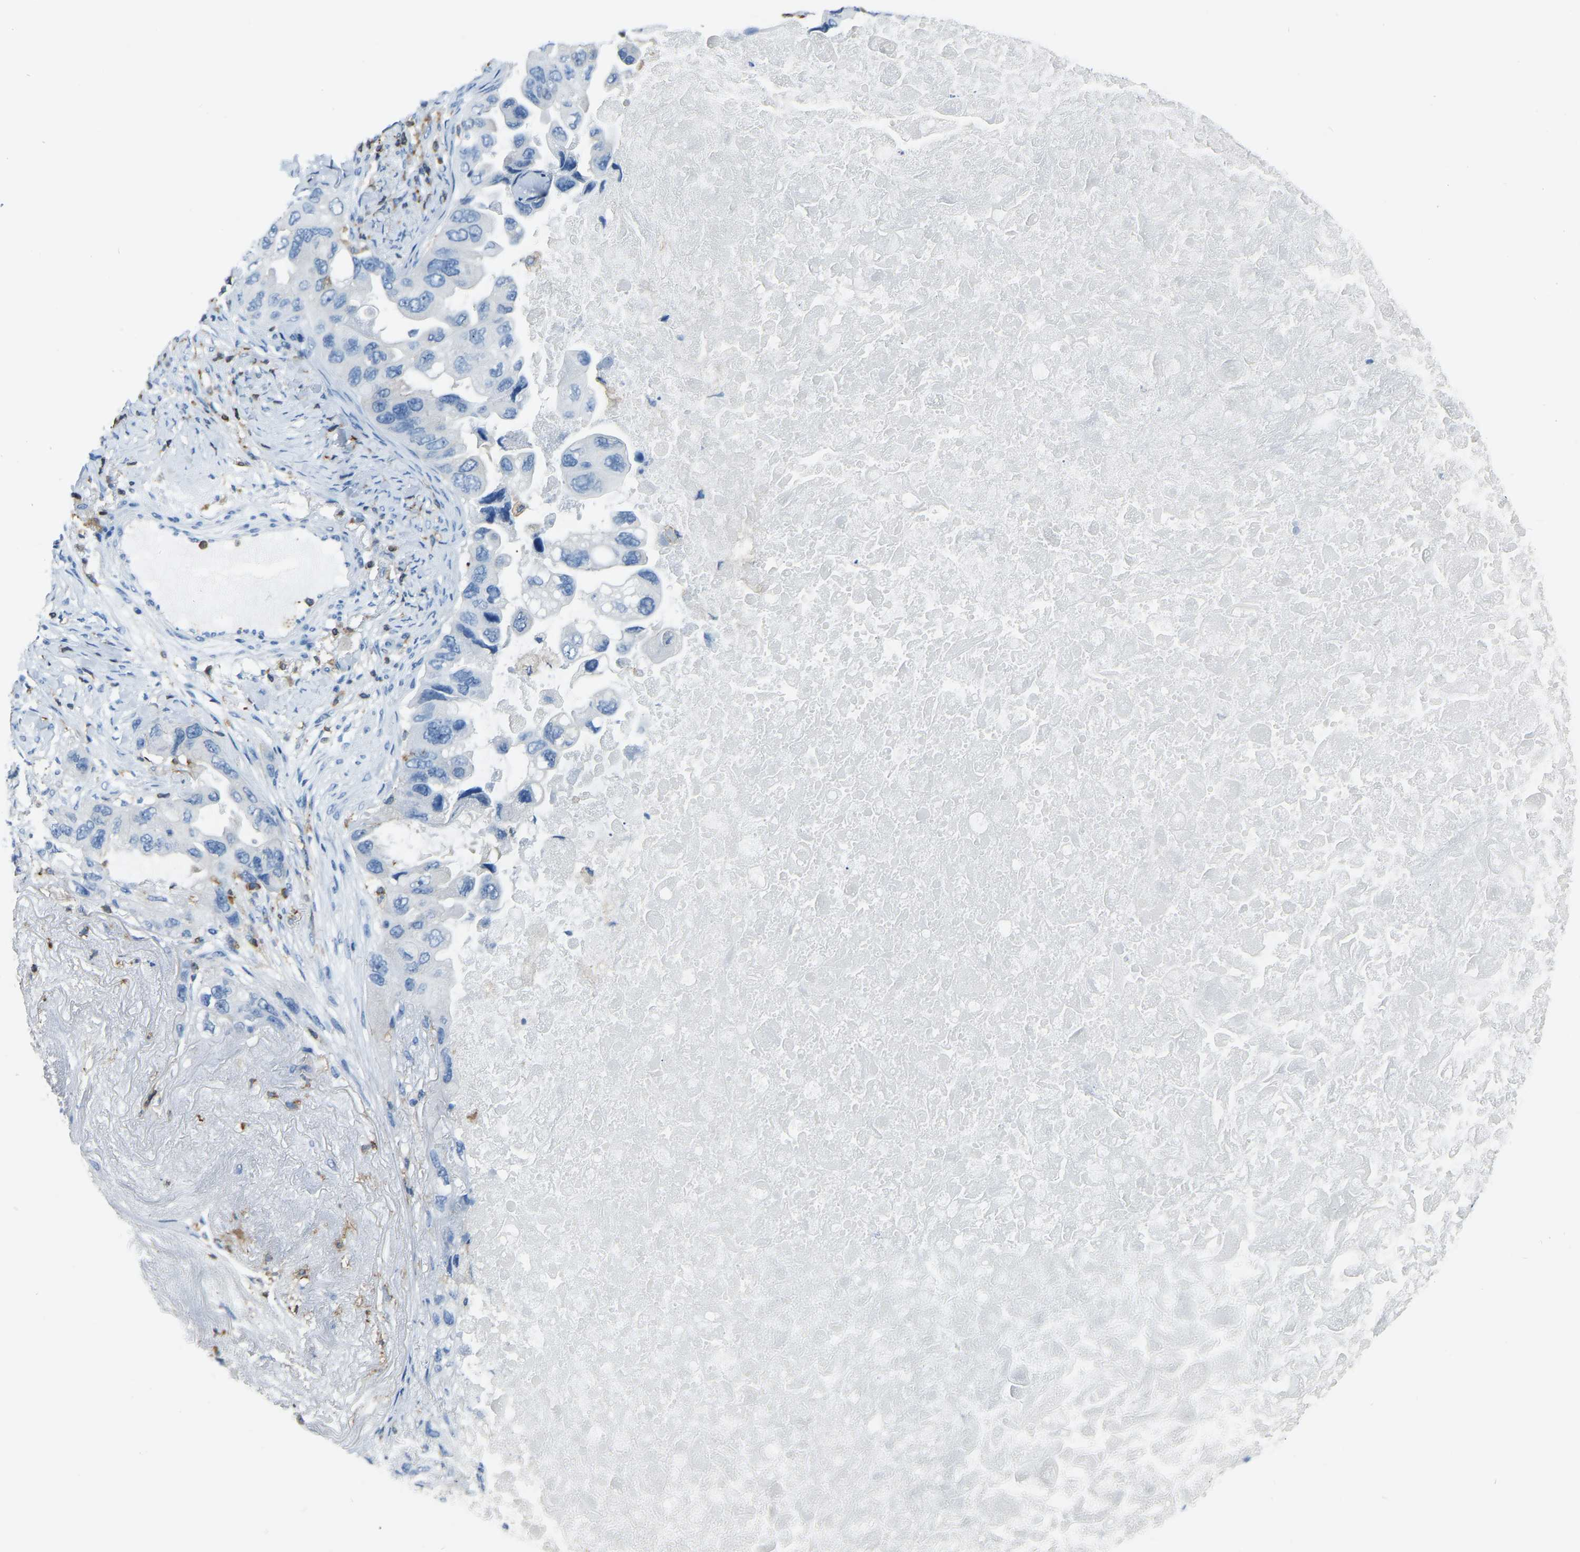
{"staining": {"intensity": "negative", "quantity": "none", "location": "none"}, "tissue": "lung cancer", "cell_type": "Tumor cells", "image_type": "cancer", "snomed": [{"axis": "morphology", "description": "Squamous cell carcinoma, NOS"}, {"axis": "topography", "description": "Lung"}], "caption": "Lung squamous cell carcinoma was stained to show a protein in brown. There is no significant staining in tumor cells.", "gene": "ARHGAP45", "patient": {"sex": "female", "age": 73}}